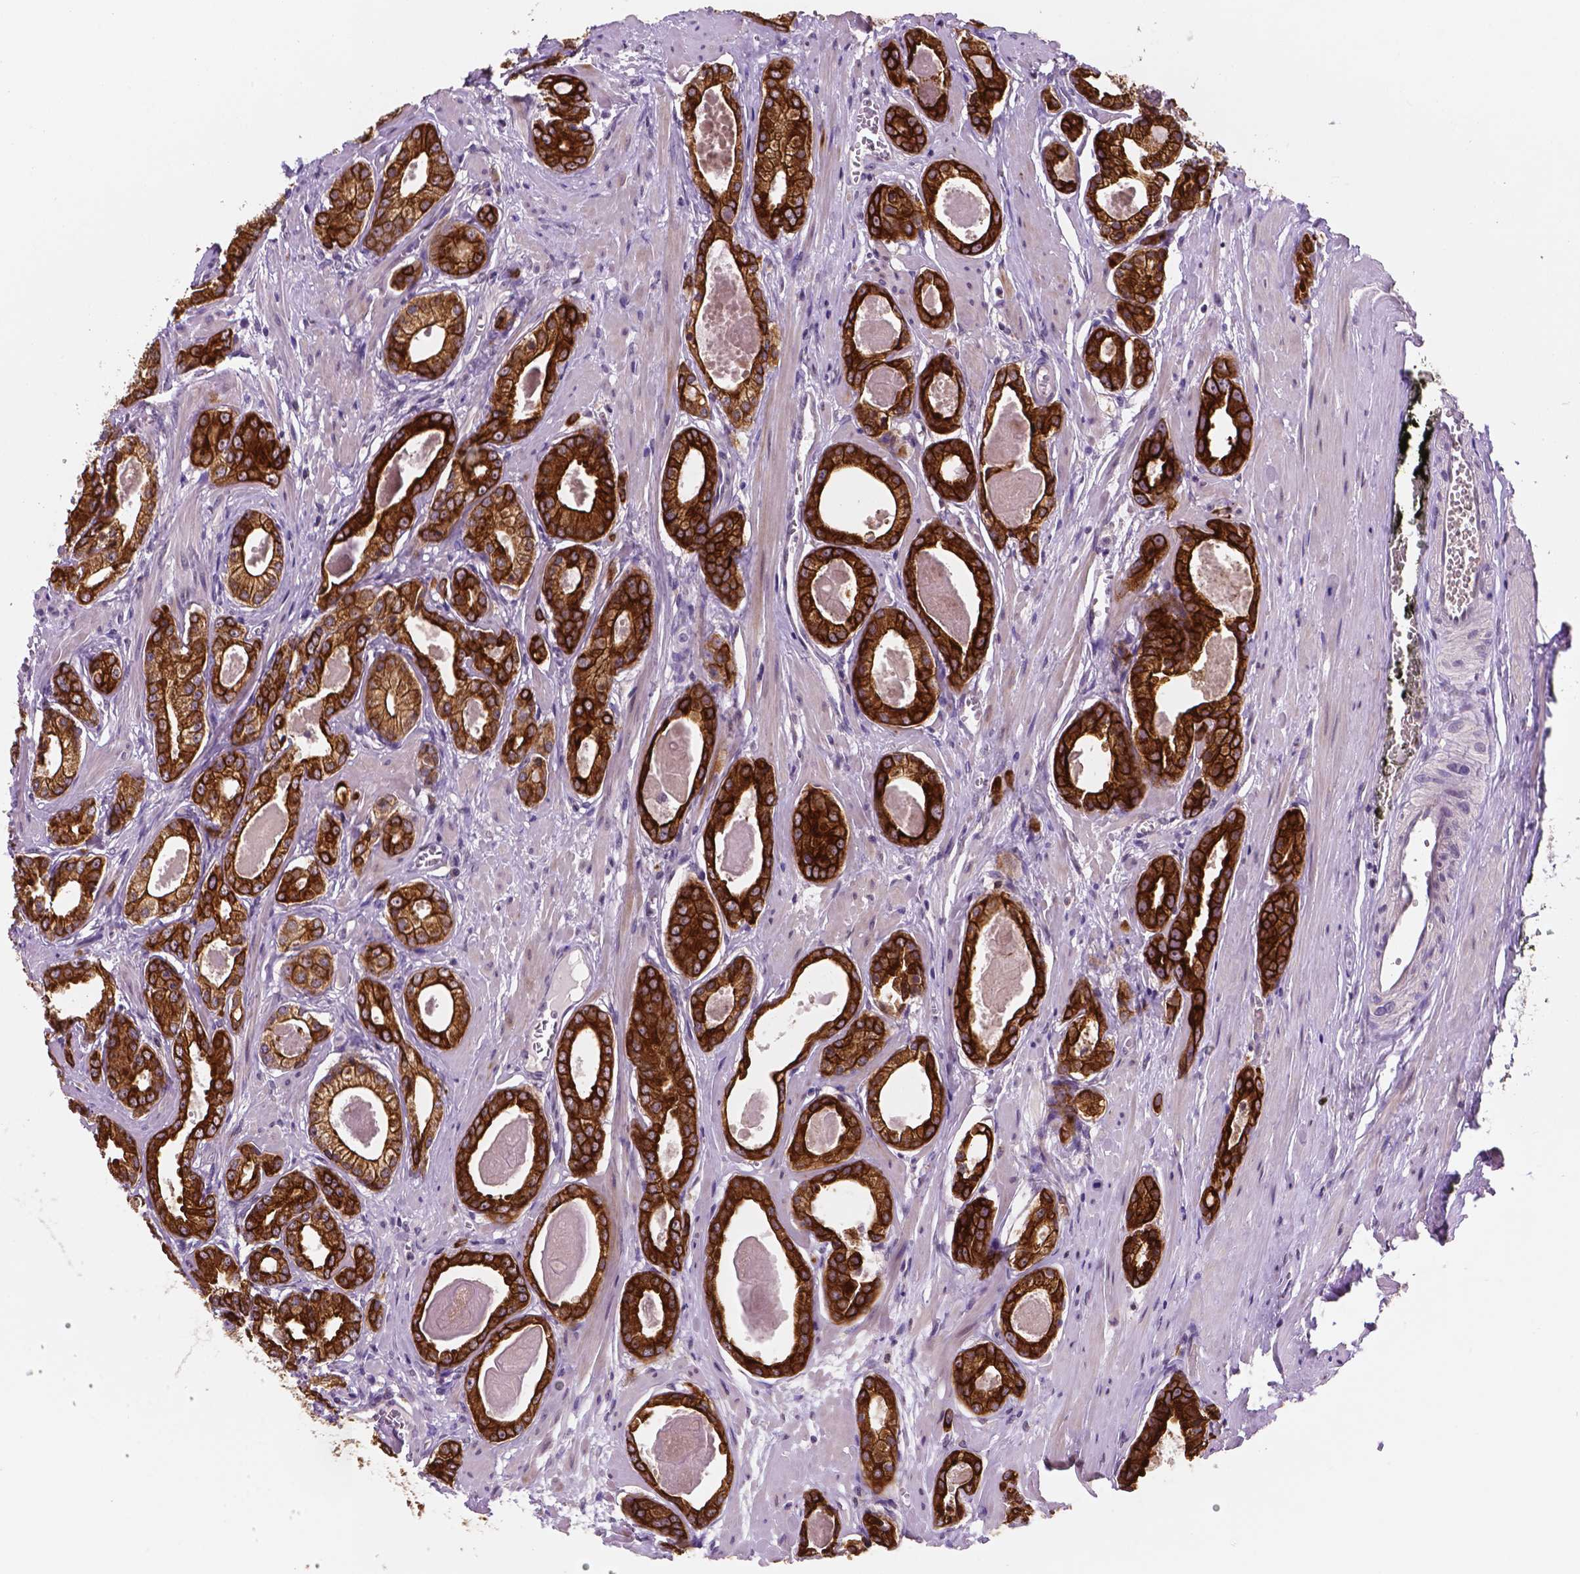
{"staining": {"intensity": "strong", "quantity": ">75%", "location": "cytoplasmic/membranous"}, "tissue": "prostate cancer", "cell_type": "Tumor cells", "image_type": "cancer", "snomed": [{"axis": "morphology", "description": "Adenocarcinoma, NOS"}, {"axis": "morphology", "description": "Adenocarcinoma, Low grade"}, {"axis": "topography", "description": "Prostate"}], "caption": "An image showing strong cytoplasmic/membranous staining in about >75% of tumor cells in prostate adenocarcinoma, as visualized by brown immunohistochemical staining.", "gene": "SHLD3", "patient": {"sex": "male", "age": 64}}